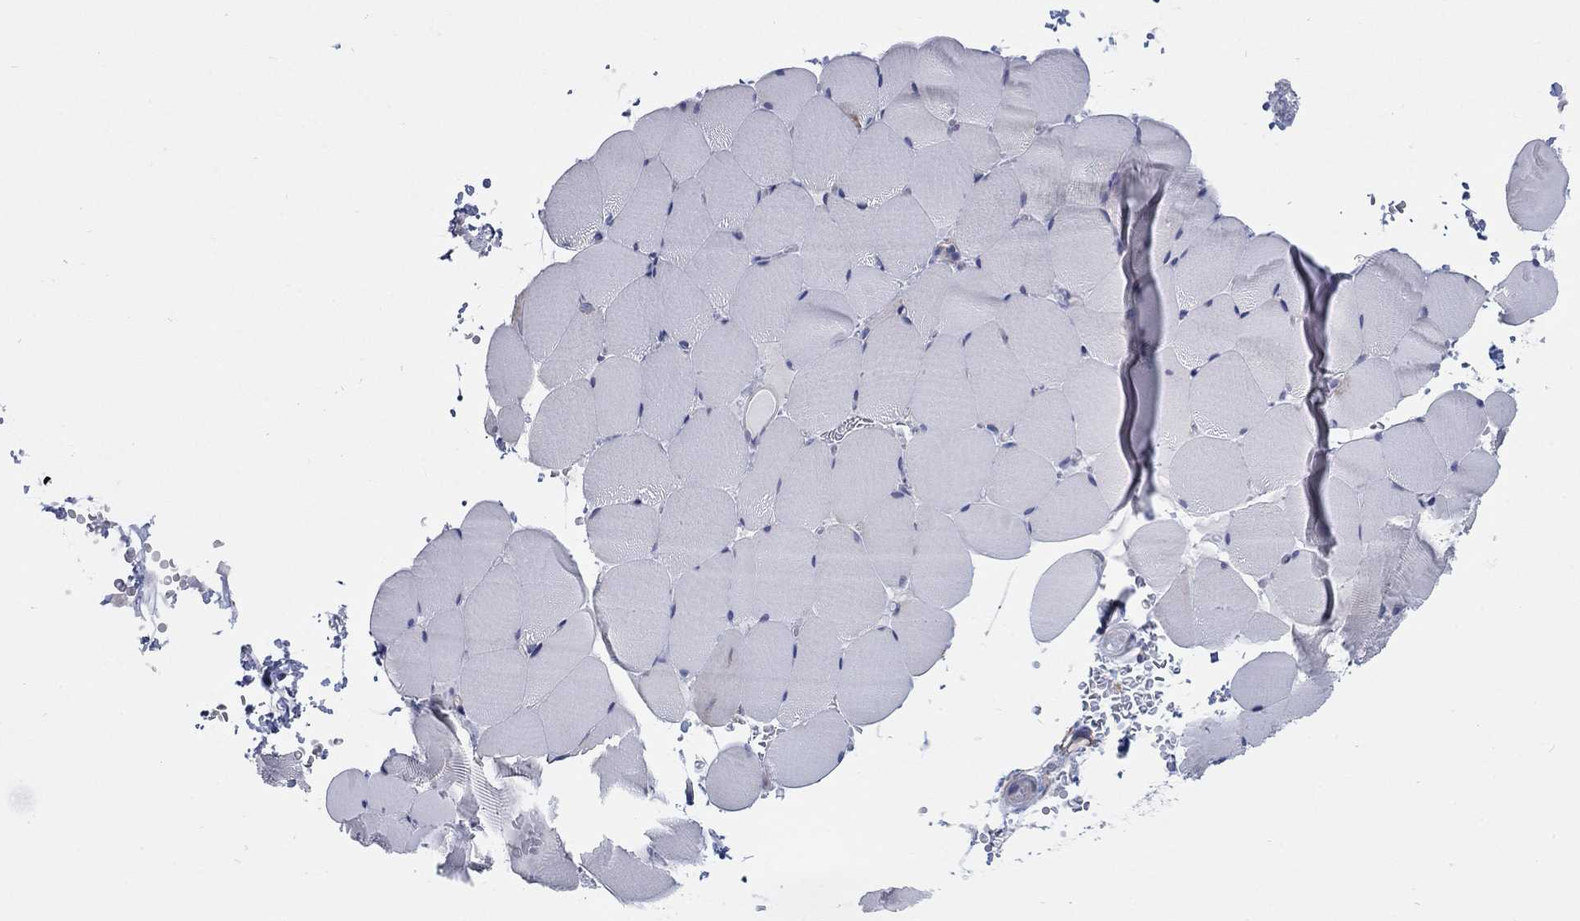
{"staining": {"intensity": "negative", "quantity": "none", "location": "none"}, "tissue": "skeletal muscle", "cell_type": "Myocytes", "image_type": "normal", "snomed": [{"axis": "morphology", "description": "Normal tissue, NOS"}, {"axis": "topography", "description": "Skeletal muscle"}], "caption": "Immunohistochemistry (IHC) photomicrograph of unremarkable skeletal muscle: human skeletal muscle stained with DAB (3,3'-diaminobenzidine) shows no significant protein staining in myocytes.", "gene": "TMEM59", "patient": {"sex": "female", "age": 37}}